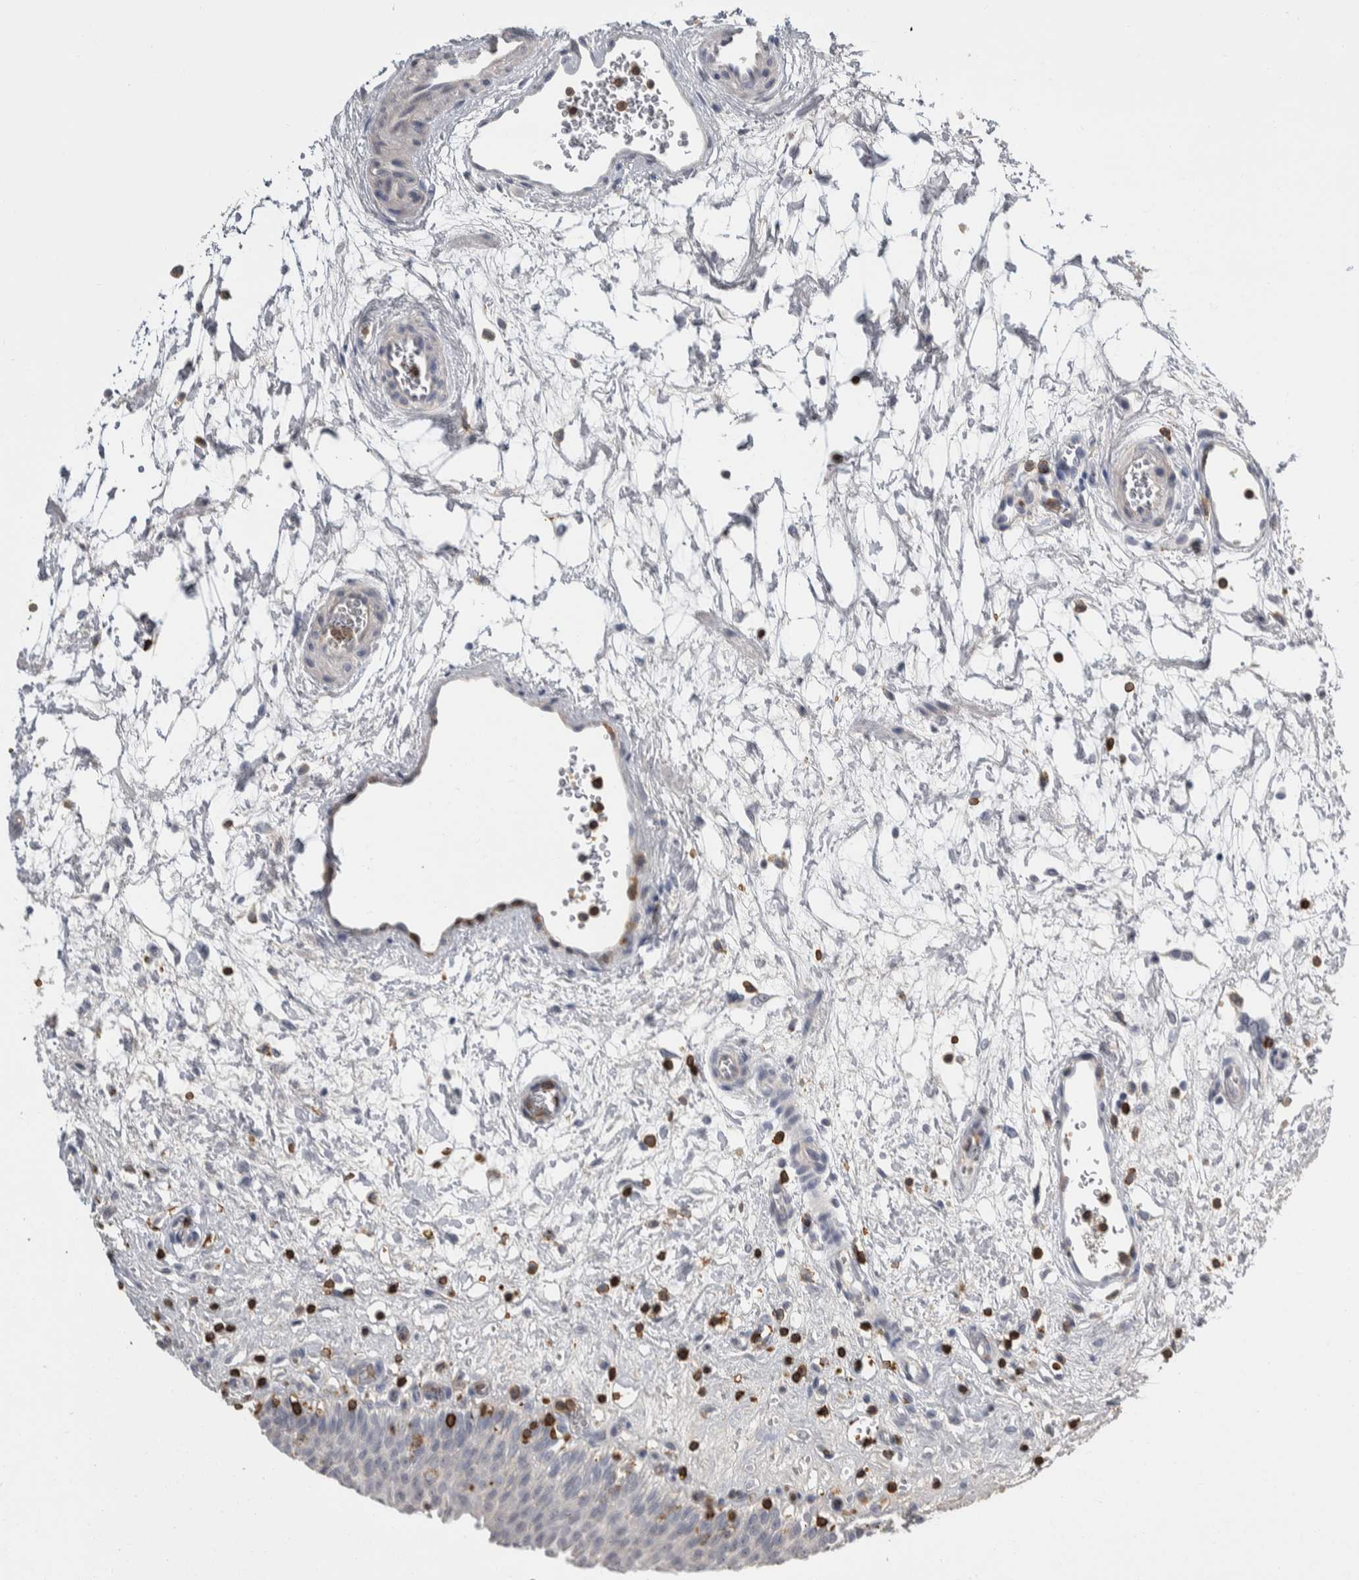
{"staining": {"intensity": "negative", "quantity": "none", "location": "none"}, "tissue": "urinary bladder", "cell_type": "Urothelial cells", "image_type": "normal", "snomed": [{"axis": "morphology", "description": "Urothelial carcinoma, High grade"}, {"axis": "topography", "description": "Urinary bladder"}], "caption": "DAB immunohistochemical staining of unremarkable urinary bladder displays no significant positivity in urothelial cells.", "gene": "CEP295NL", "patient": {"sex": "male", "age": 46}}